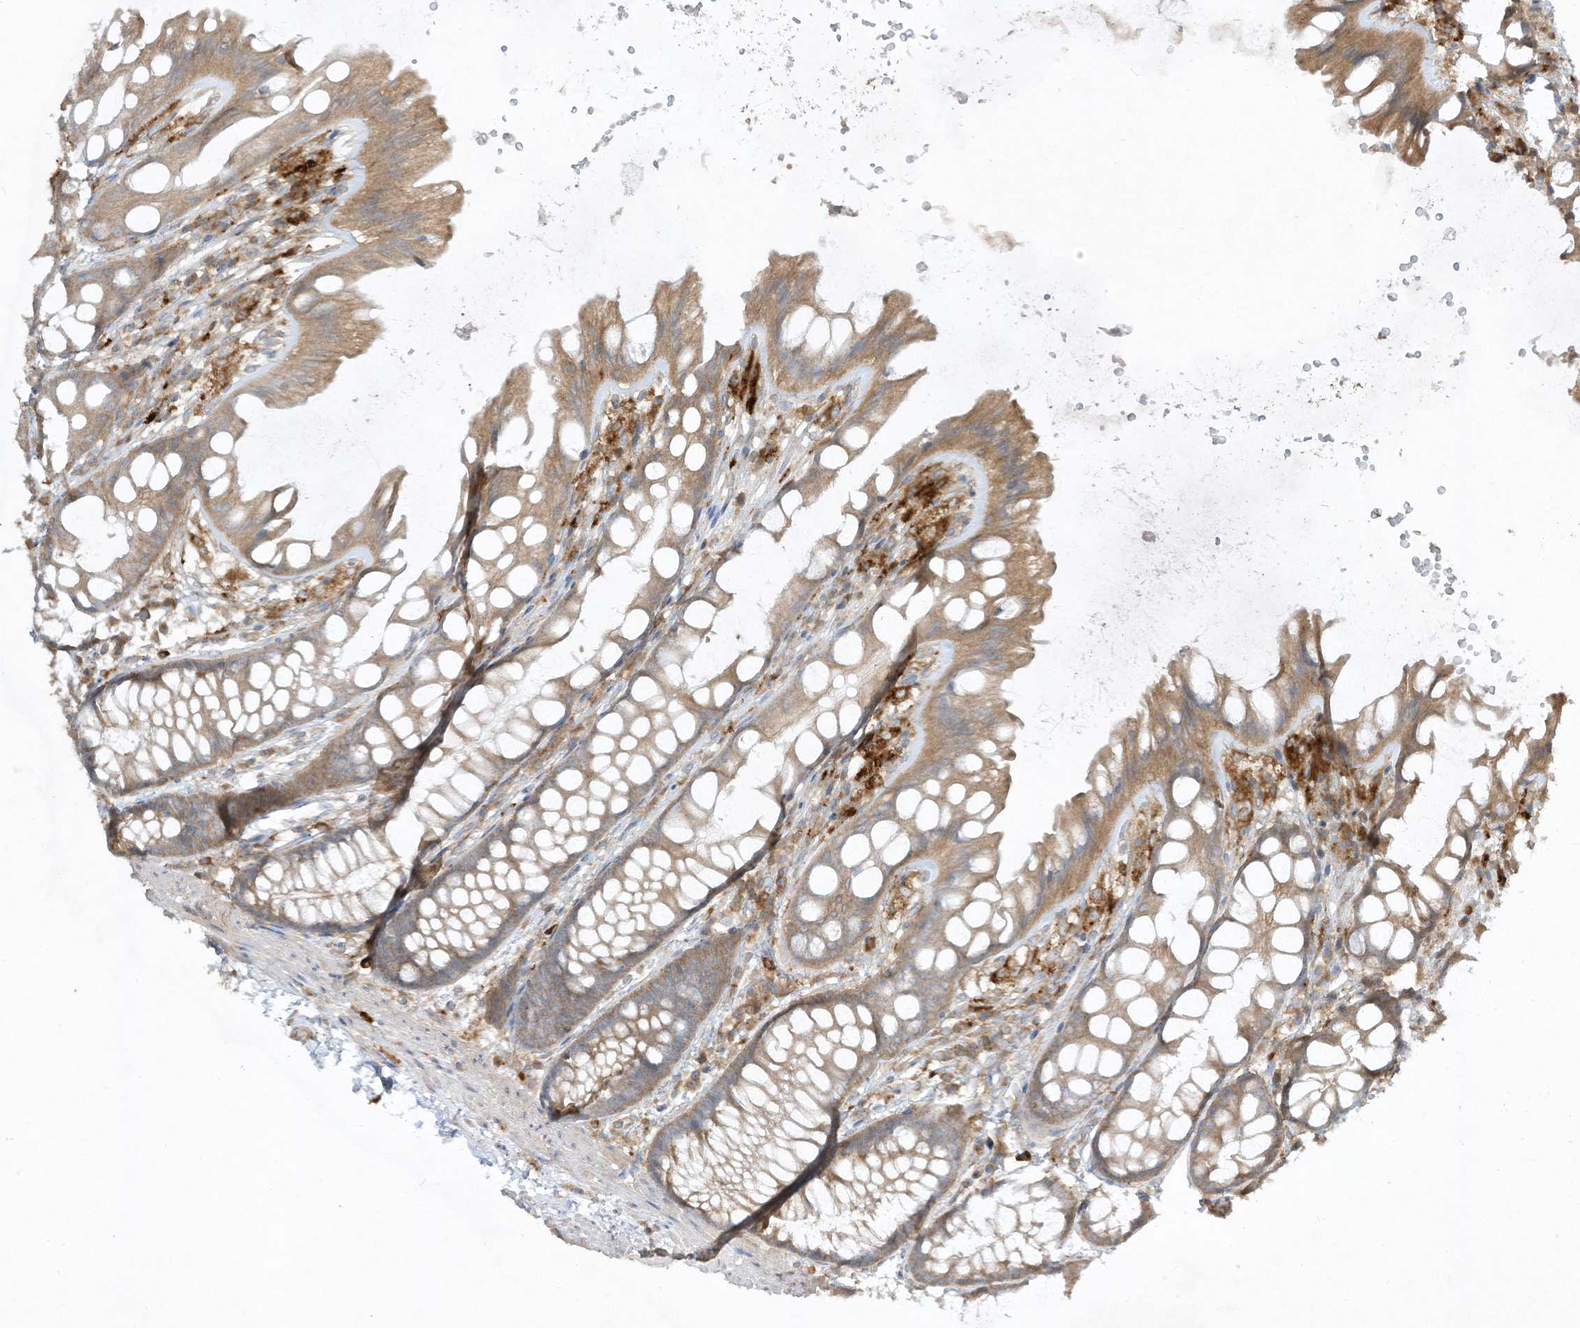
{"staining": {"intensity": "weak", "quantity": "25%-75%", "location": "cytoplasmic/membranous"}, "tissue": "colon", "cell_type": "Endothelial cells", "image_type": "normal", "snomed": [{"axis": "morphology", "description": "Normal tissue, NOS"}, {"axis": "topography", "description": "Colon"}], "caption": "DAB (3,3'-diaminobenzidine) immunohistochemical staining of unremarkable colon demonstrates weak cytoplasmic/membranous protein positivity in approximately 25%-75% of endothelial cells.", "gene": "LDAH", "patient": {"sex": "male", "age": 47}}